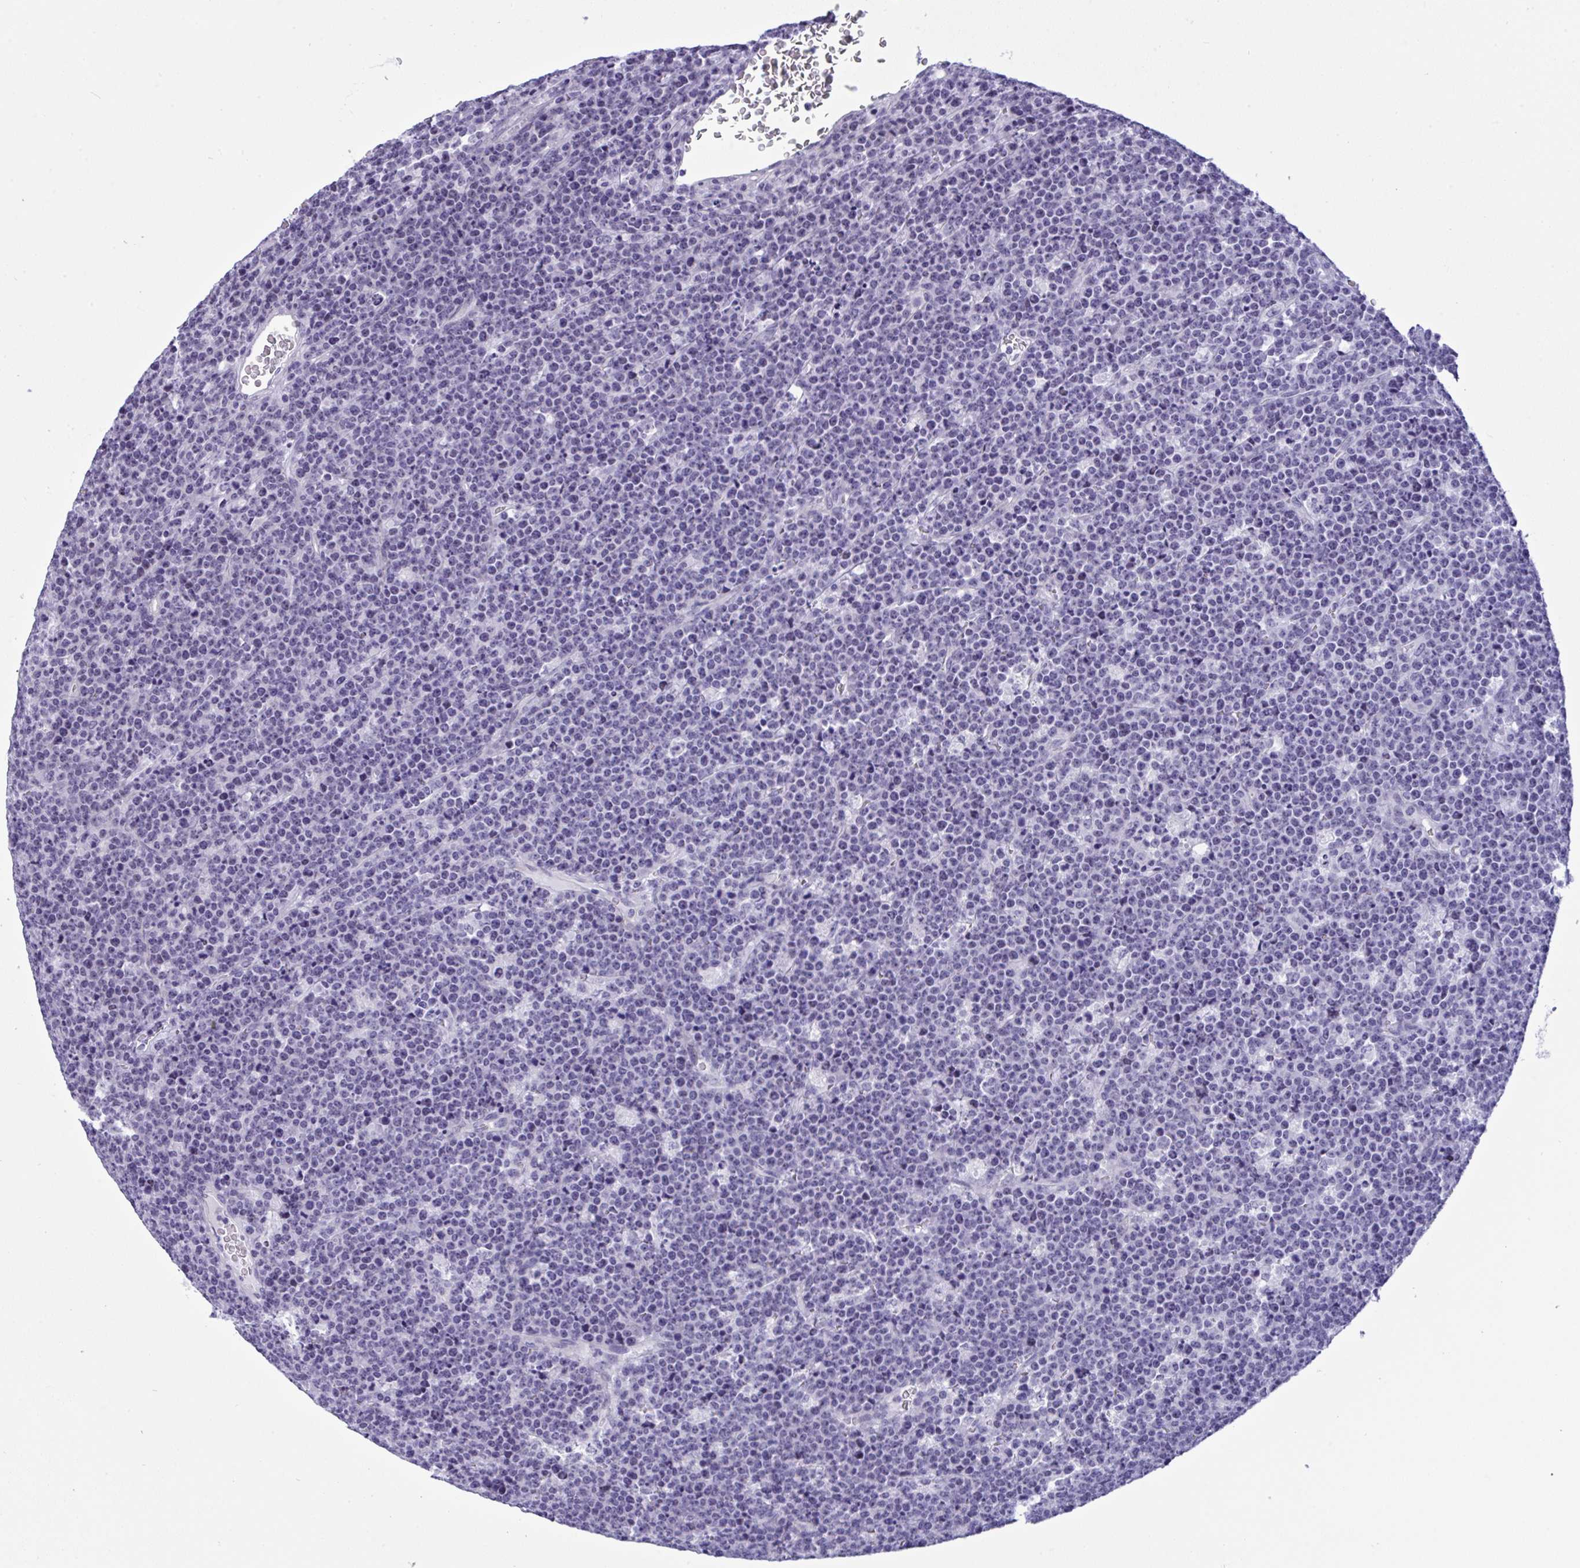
{"staining": {"intensity": "negative", "quantity": "none", "location": "none"}, "tissue": "lymphoma", "cell_type": "Tumor cells", "image_type": "cancer", "snomed": [{"axis": "morphology", "description": "Malignant lymphoma, non-Hodgkin's type, High grade"}, {"axis": "topography", "description": "Ovary"}], "caption": "The photomicrograph shows no staining of tumor cells in lymphoma.", "gene": "YBX2", "patient": {"sex": "female", "age": 56}}